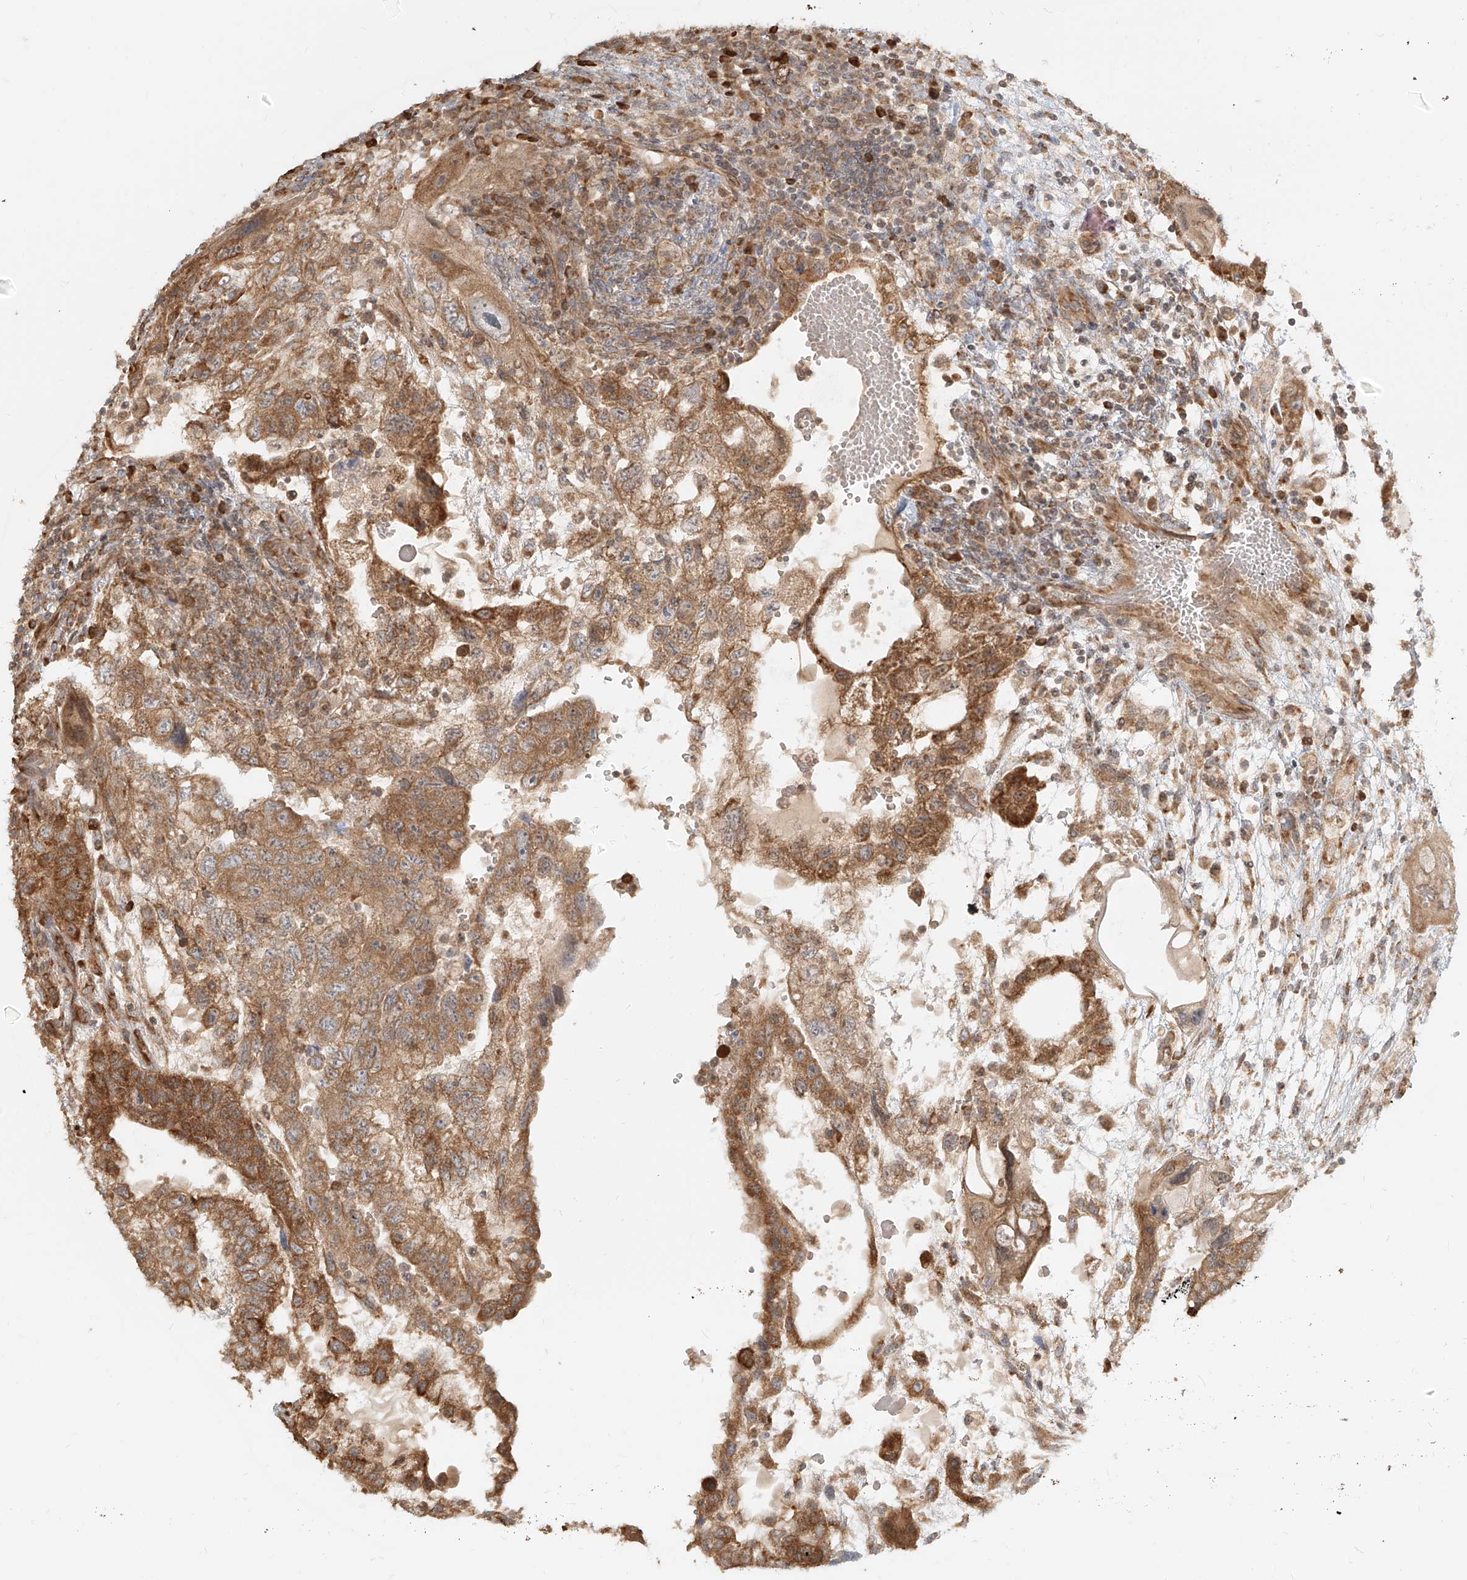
{"staining": {"intensity": "moderate", "quantity": ">75%", "location": "cytoplasmic/membranous"}, "tissue": "testis cancer", "cell_type": "Tumor cells", "image_type": "cancer", "snomed": [{"axis": "morphology", "description": "Carcinoma, Embryonal, NOS"}, {"axis": "topography", "description": "Testis"}], "caption": "Testis cancer tissue displays moderate cytoplasmic/membranous expression in approximately >75% of tumor cells, visualized by immunohistochemistry.", "gene": "UBE2K", "patient": {"sex": "male", "age": 36}}